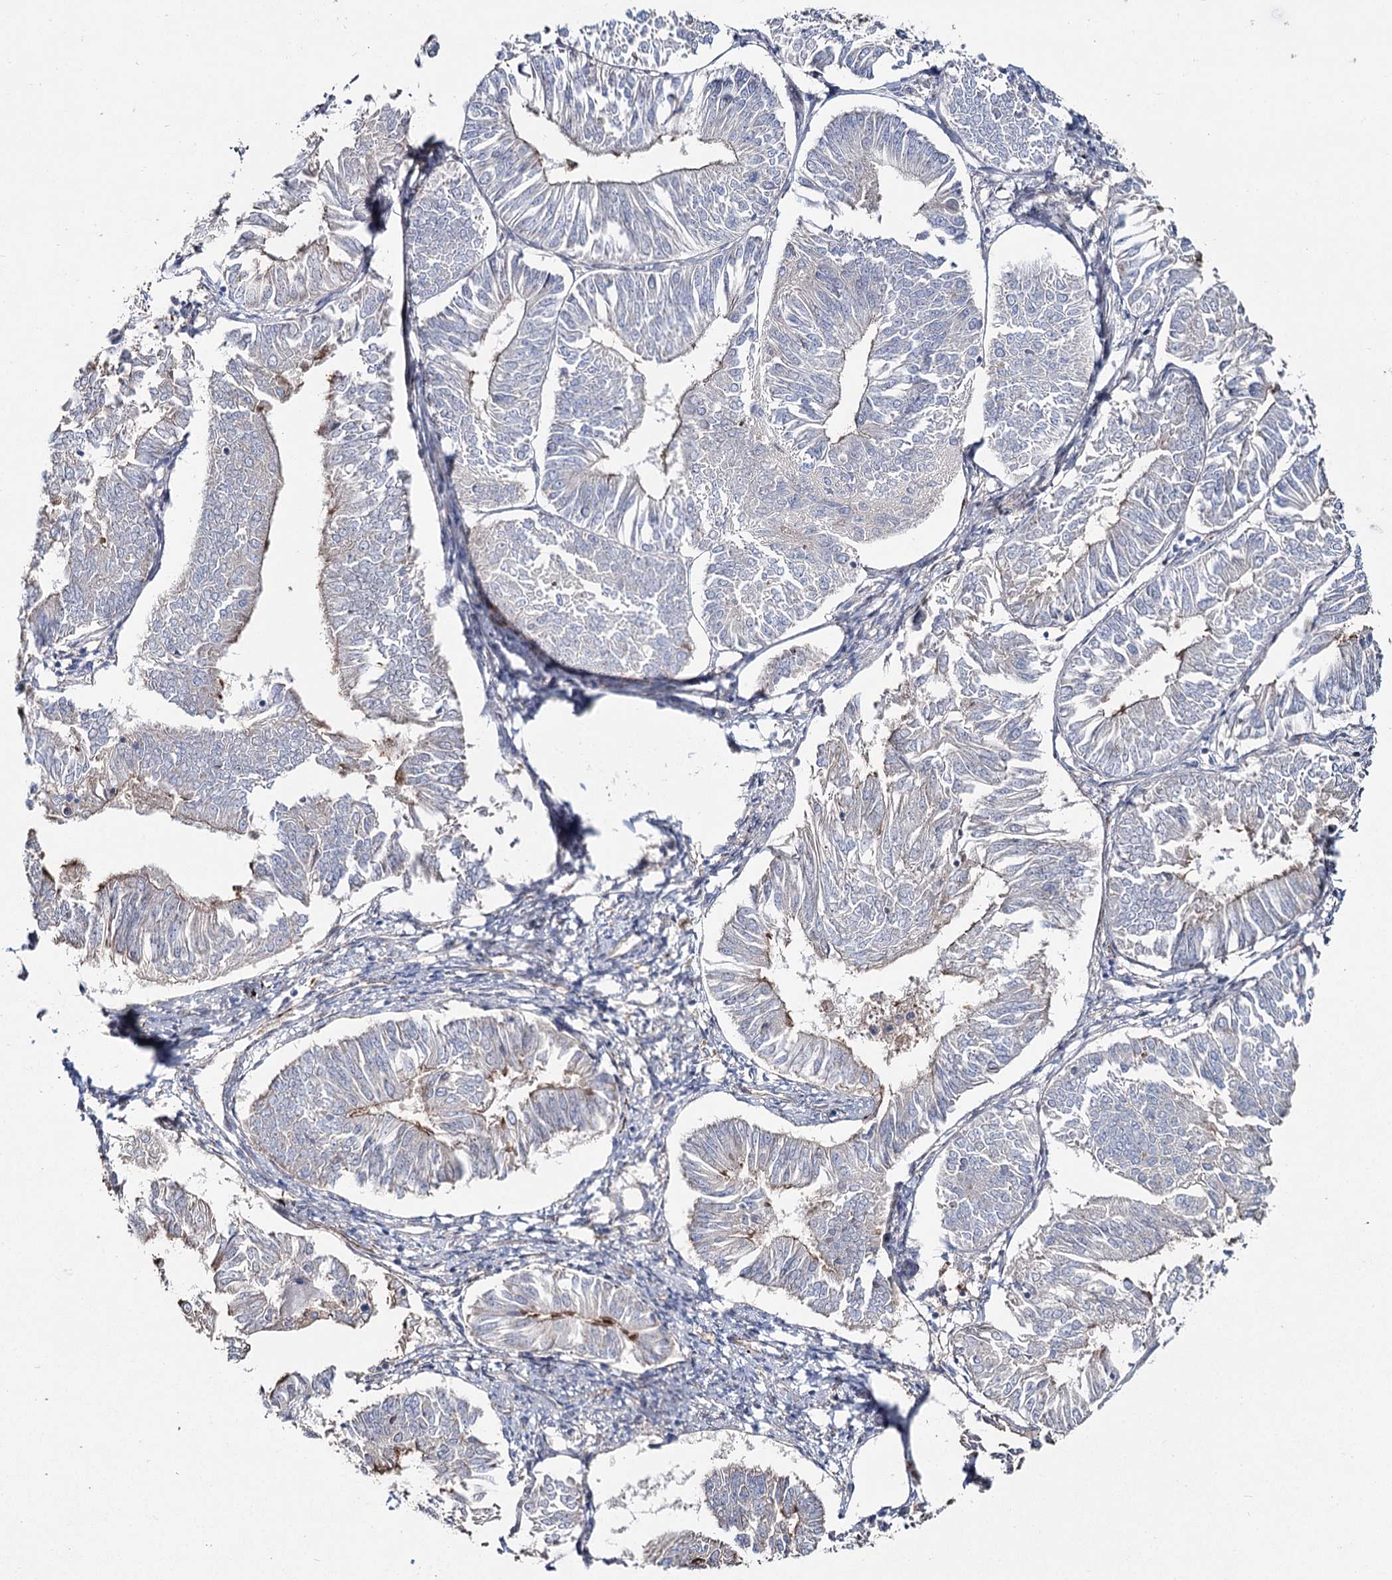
{"staining": {"intensity": "negative", "quantity": "none", "location": "none"}, "tissue": "endometrial cancer", "cell_type": "Tumor cells", "image_type": "cancer", "snomed": [{"axis": "morphology", "description": "Adenocarcinoma, NOS"}, {"axis": "topography", "description": "Endometrium"}], "caption": "The histopathology image displays no significant staining in tumor cells of endometrial adenocarcinoma. The staining is performed using DAB brown chromogen with nuclei counter-stained in using hematoxylin.", "gene": "SUMF1", "patient": {"sex": "female", "age": 58}}